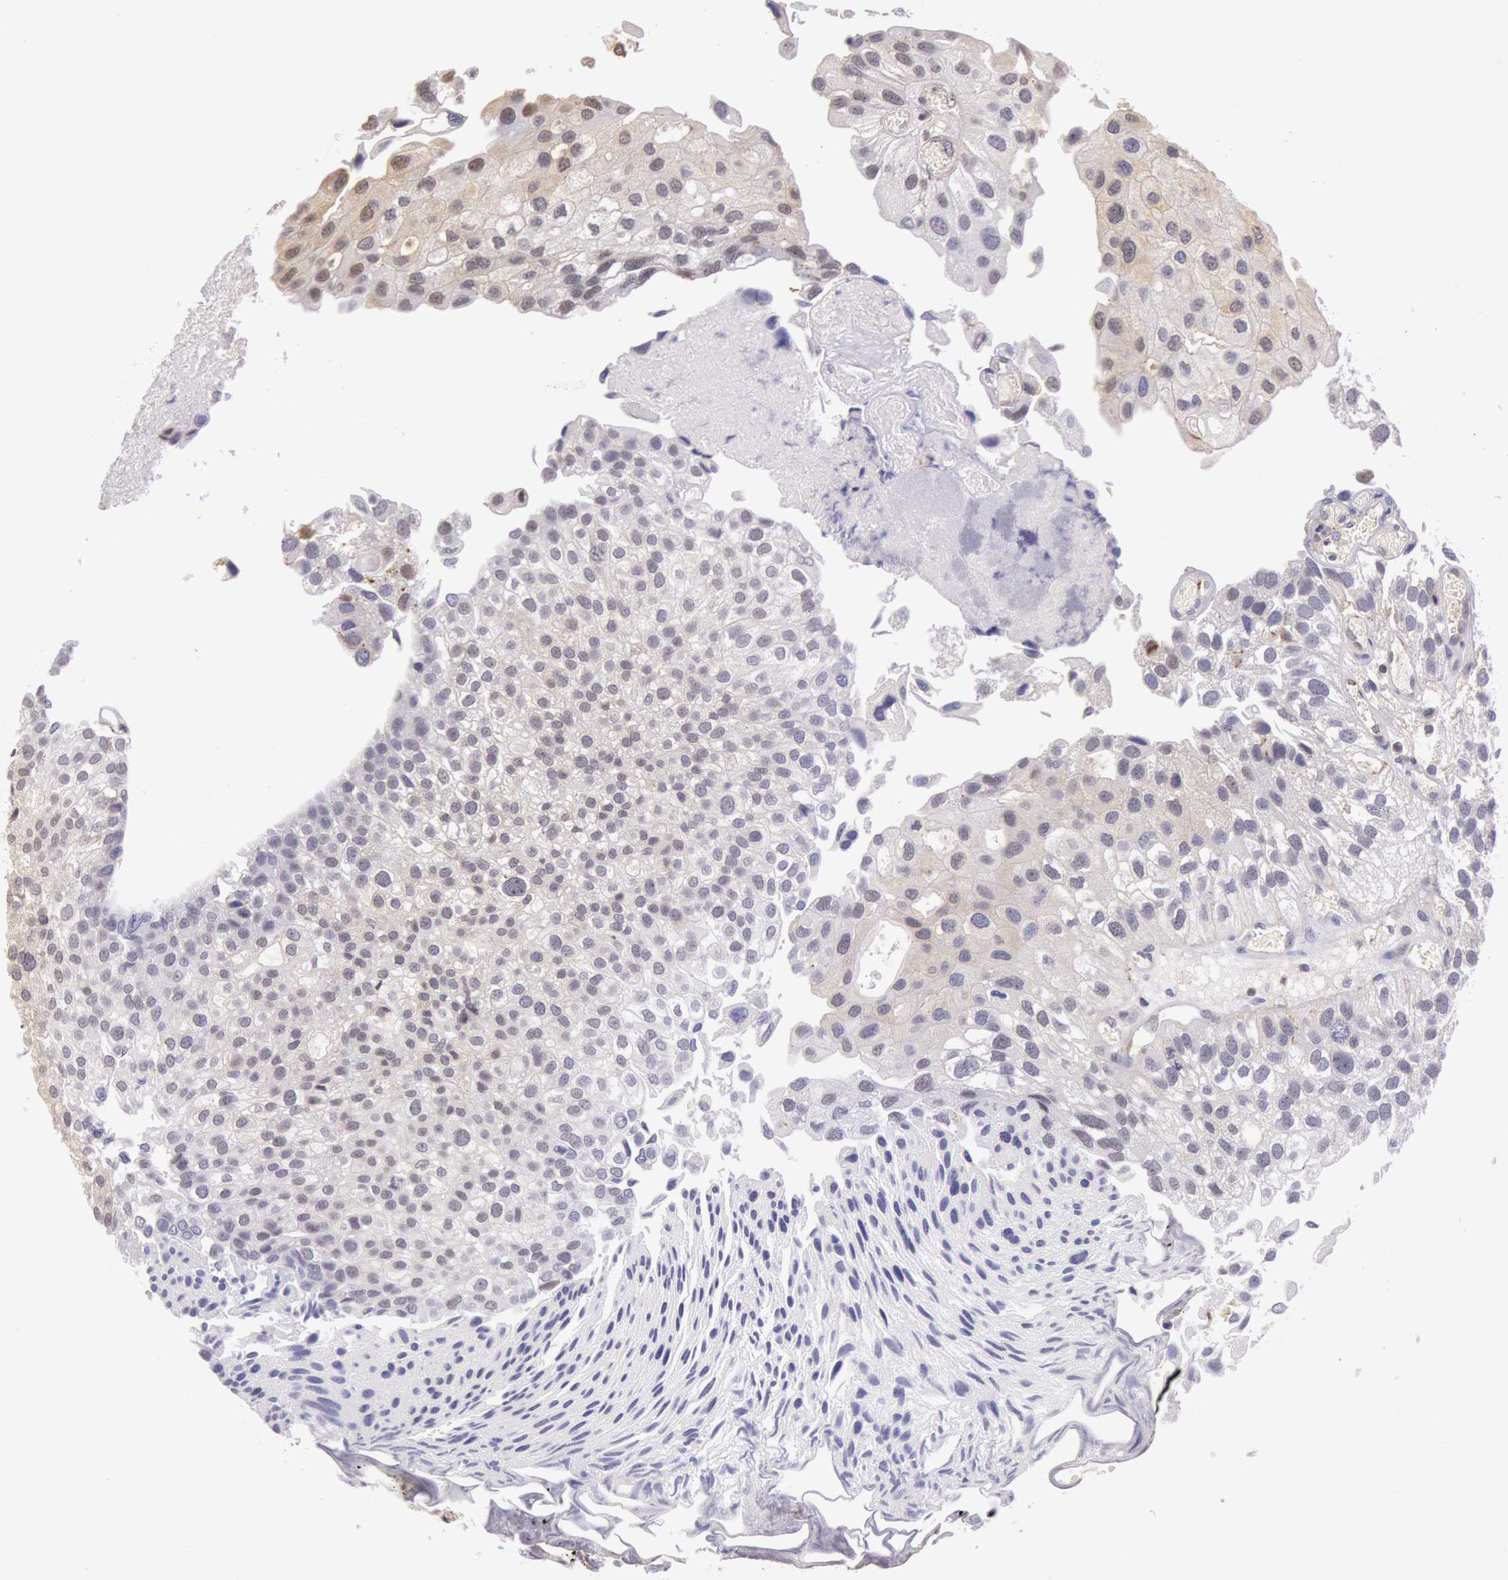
{"staining": {"intensity": "moderate", "quantity": "<25%", "location": "nuclear"}, "tissue": "urothelial cancer", "cell_type": "Tumor cells", "image_type": "cancer", "snomed": [{"axis": "morphology", "description": "Urothelial carcinoma, Low grade"}, {"axis": "topography", "description": "Urinary bladder"}], "caption": "Protein staining of urothelial carcinoma (low-grade) tissue reveals moderate nuclear positivity in about <25% of tumor cells.", "gene": "HIF1A", "patient": {"sex": "female", "age": 89}}